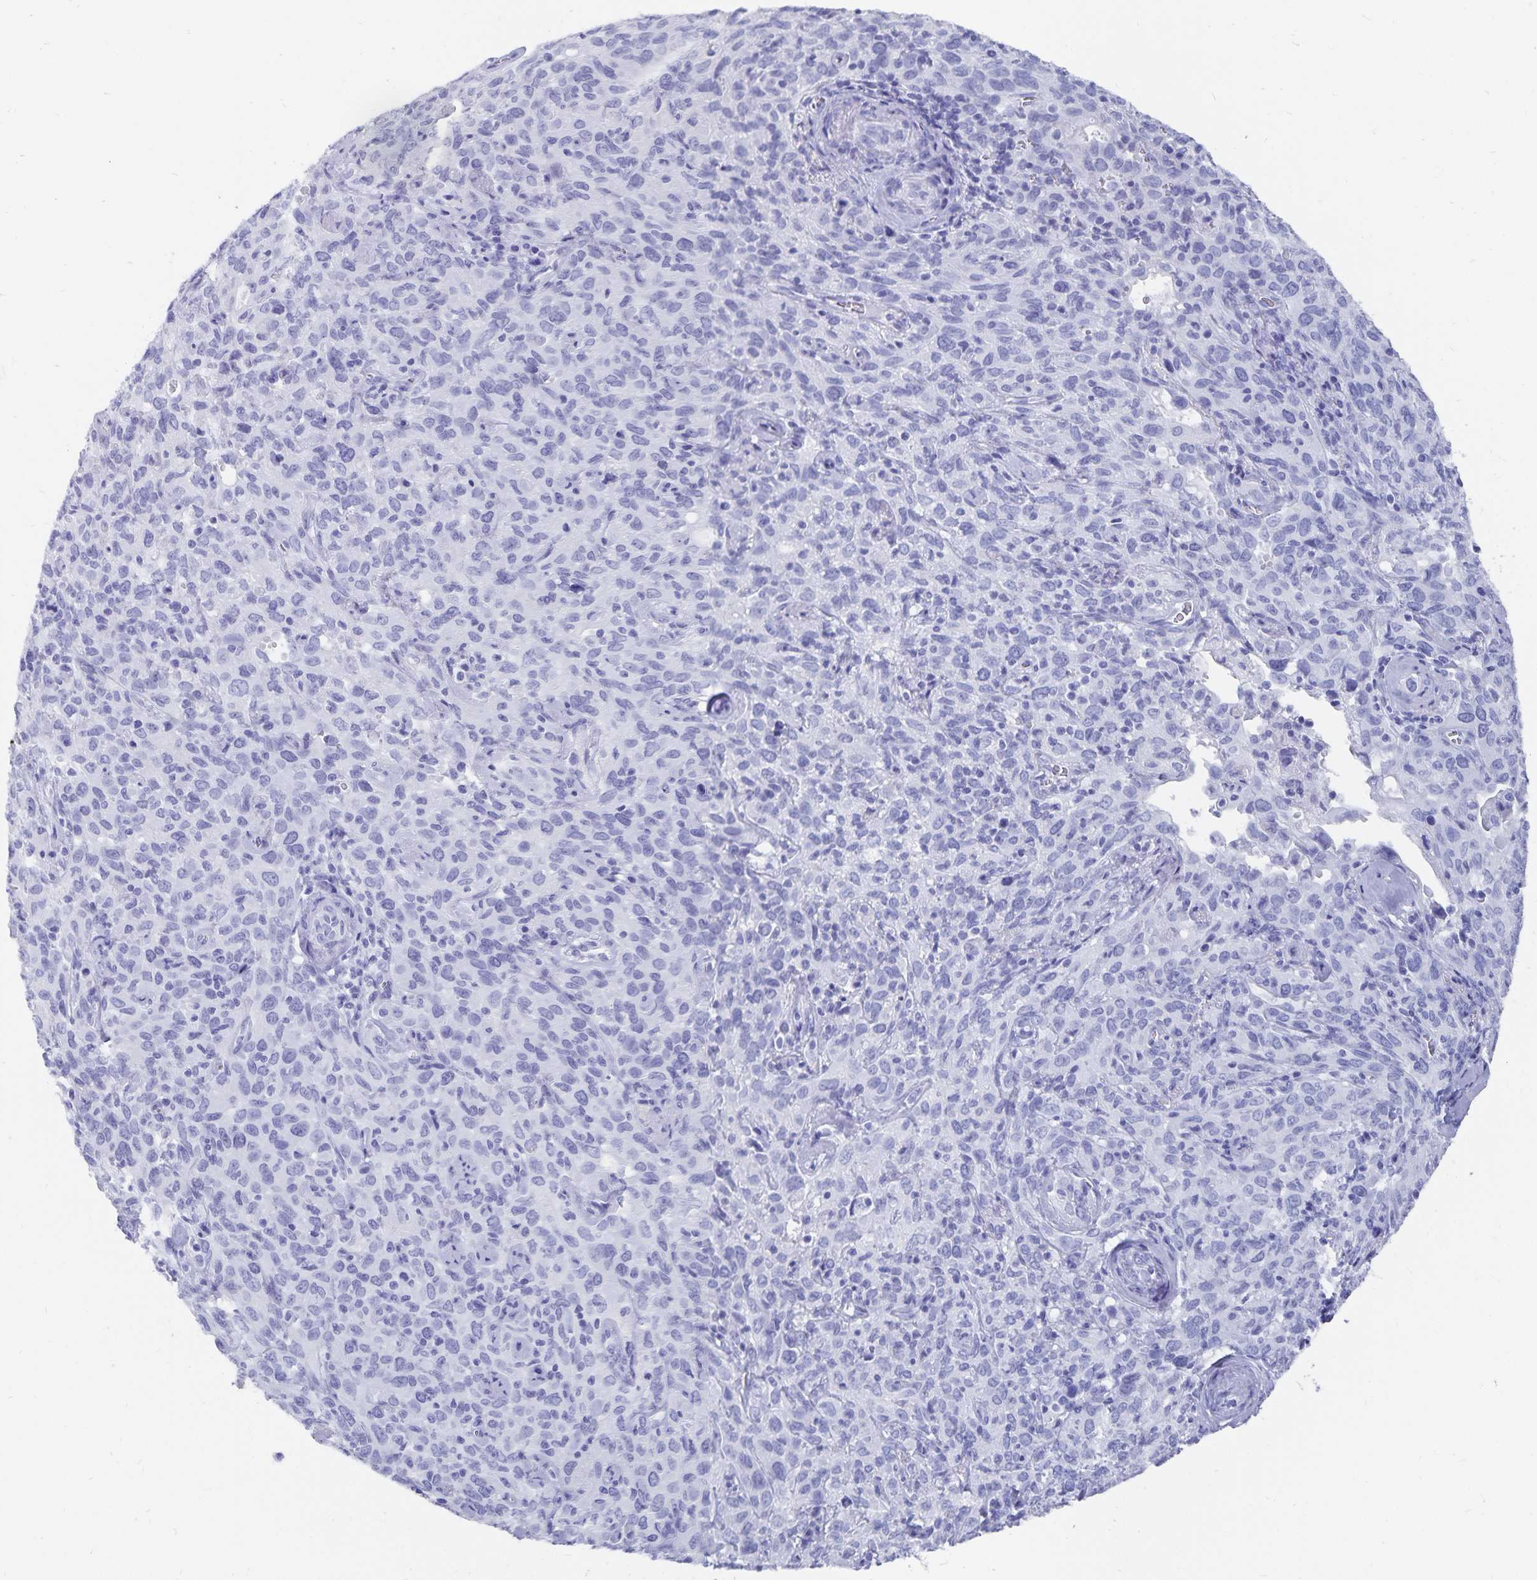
{"staining": {"intensity": "negative", "quantity": "none", "location": "none"}, "tissue": "cervical cancer", "cell_type": "Tumor cells", "image_type": "cancer", "snomed": [{"axis": "morphology", "description": "Normal tissue, NOS"}, {"axis": "morphology", "description": "Squamous cell carcinoma, NOS"}, {"axis": "topography", "description": "Cervix"}], "caption": "An immunohistochemistry micrograph of cervical cancer is shown. There is no staining in tumor cells of cervical cancer.", "gene": "ADH1A", "patient": {"sex": "female", "age": 51}}